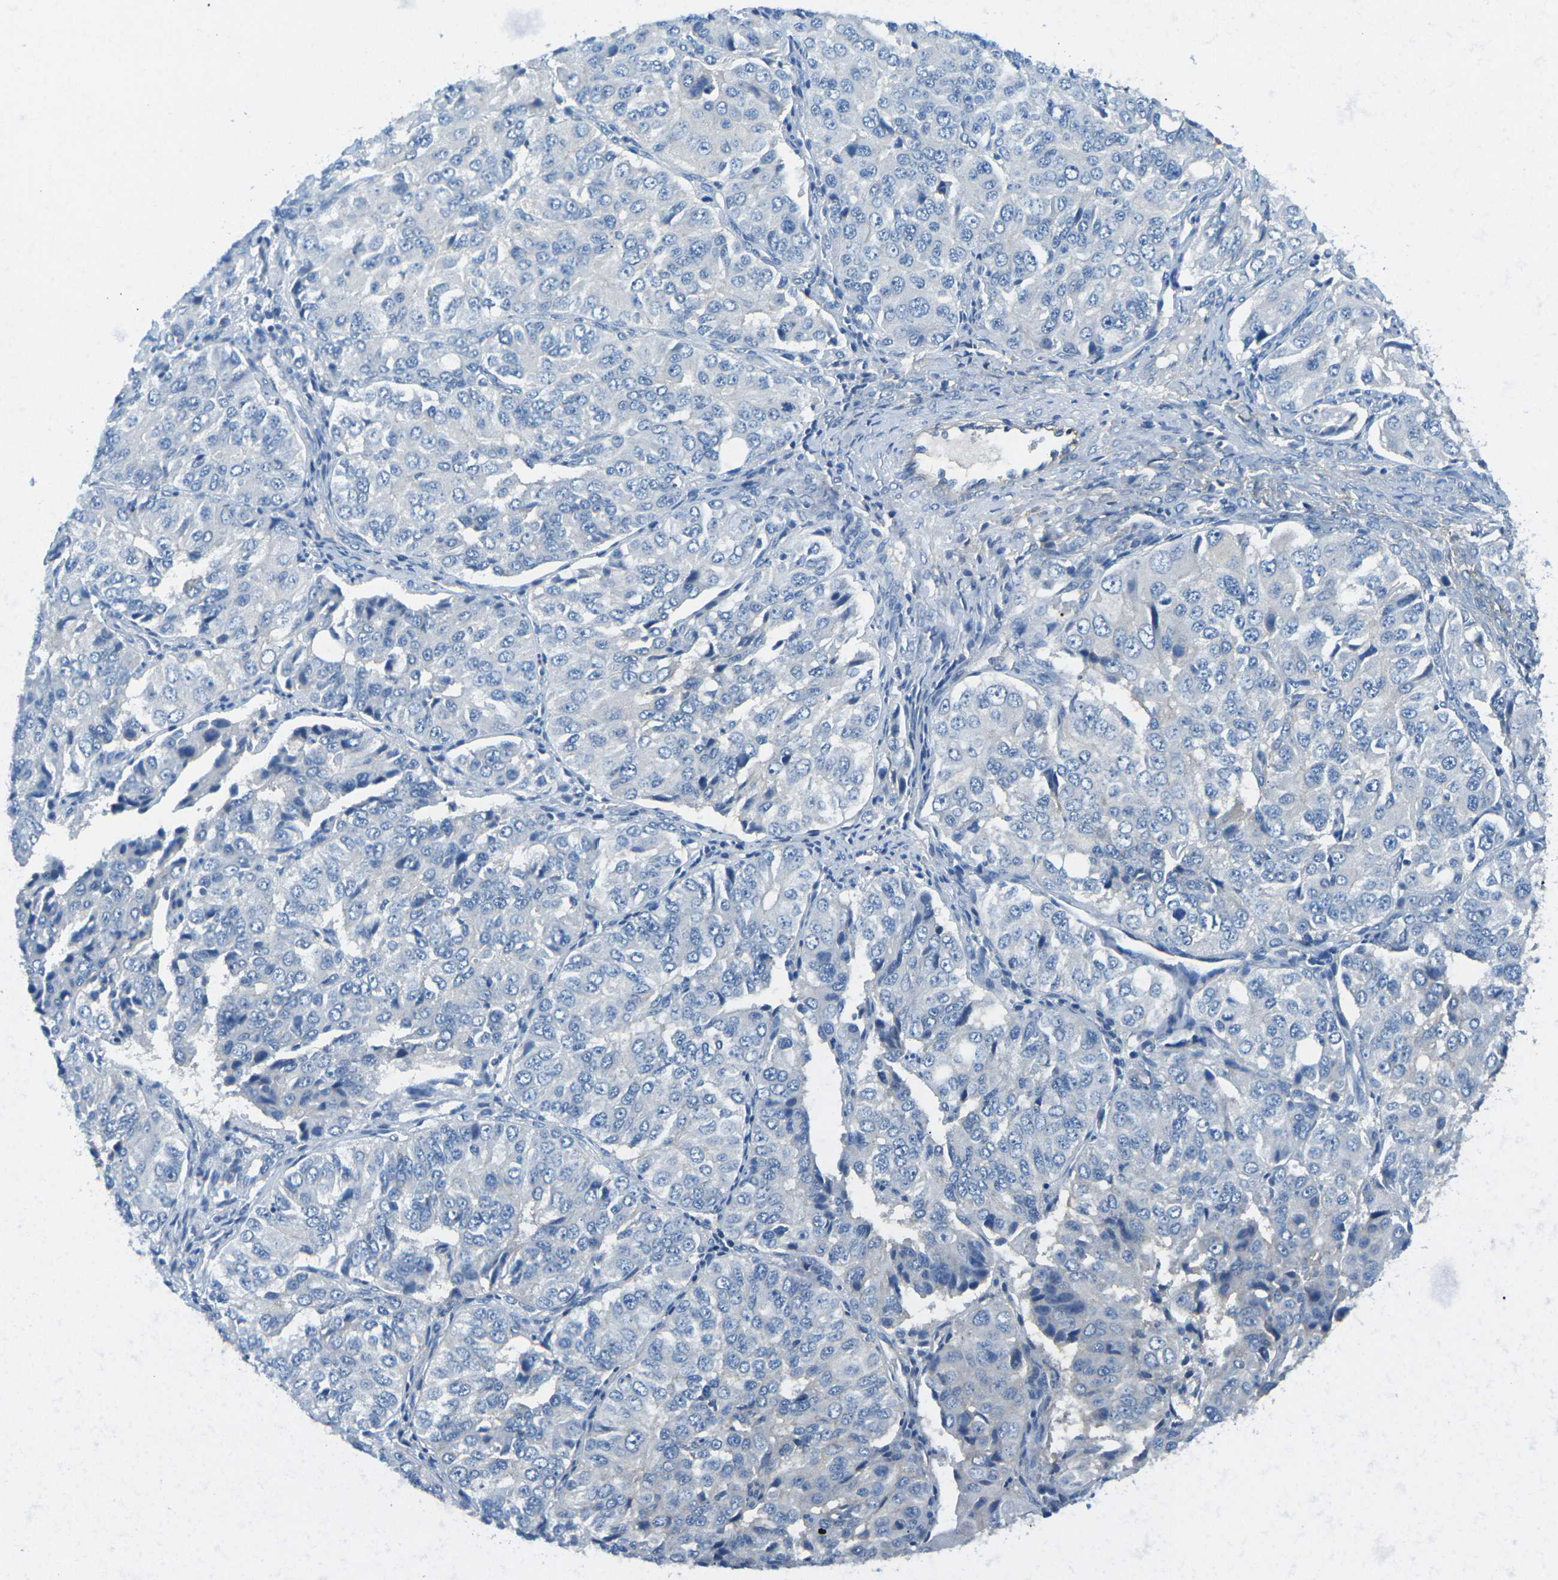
{"staining": {"intensity": "negative", "quantity": "none", "location": "none"}, "tissue": "ovarian cancer", "cell_type": "Tumor cells", "image_type": "cancer", "snomed": [{"axis": "morphology", "description": "Carcinoma, endometroid"}, {"axis": "topography", "description": "Ovary"}], "caption": "IHC histopathology image of neoplastic tissue: human ovarian endometroid carcinoma stained with DAB (3,3'-diaminobenzidine) displays no significant protein positivity in tumor cells. (Stains: DAB IHC with hematoxylin counter stain, Microscopy: brightfield microscopy at high magnification).", "gene": "CD47", "patient": {"sex": "female", "age": 51}}